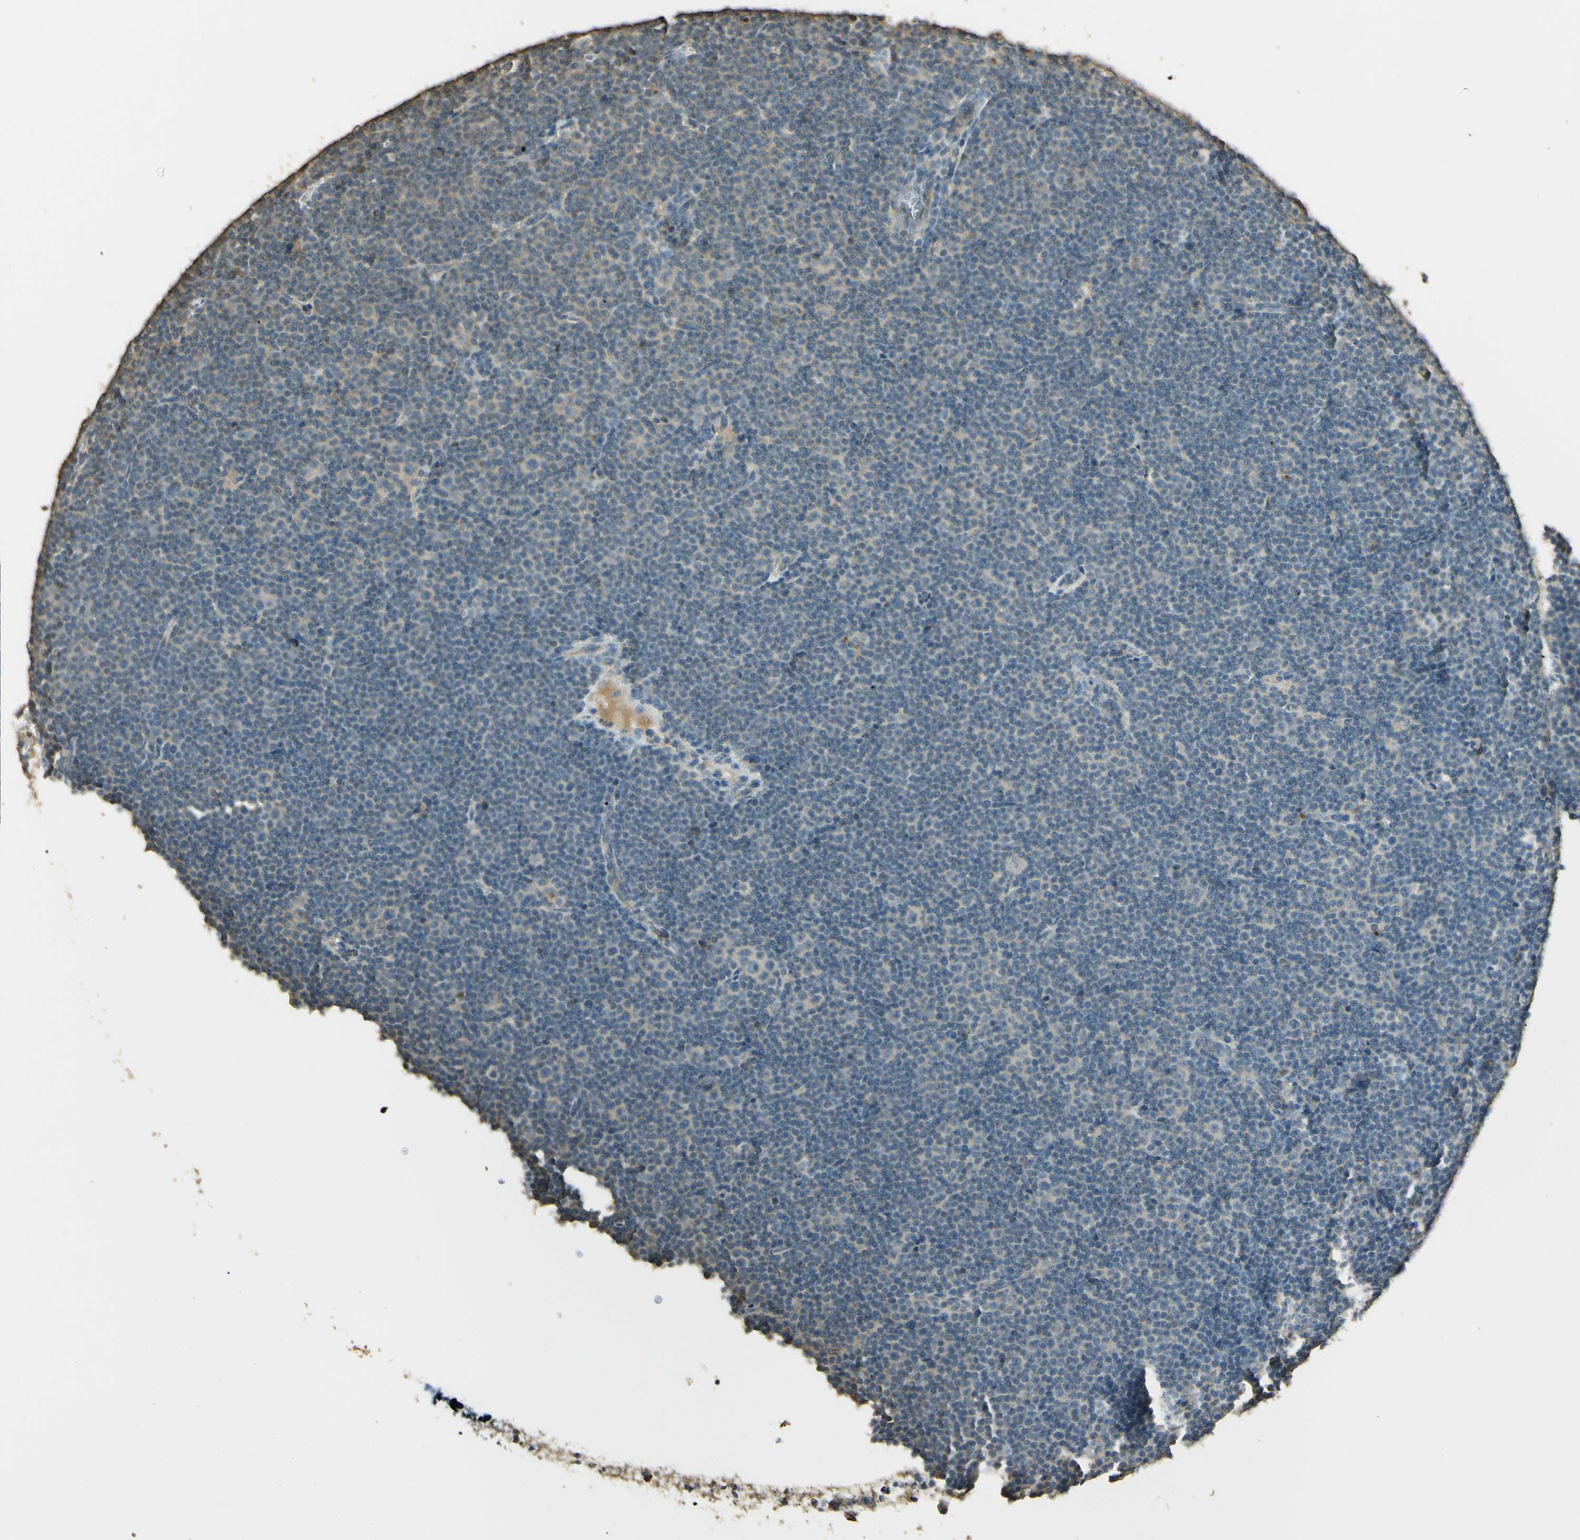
{"staining": {"intensity": "negative", "quantity": "none", "location": "none"}, "tissue": "lymphoma", "cell_type": "Tumor cells", "image_type": "cancer", "snomed": [{"axis": "morphology", "description": "Malignant lymphoma, non-Hodgkin's type, Low grade"}, {"axis": "topography", "description": "Lymph node"}], "caption": "Lymphoma stained for a protein using IHC demonstrates no positivity tumor cells.", "gene": "UXS1", "patient": {"sex": "female", "age": 67}}